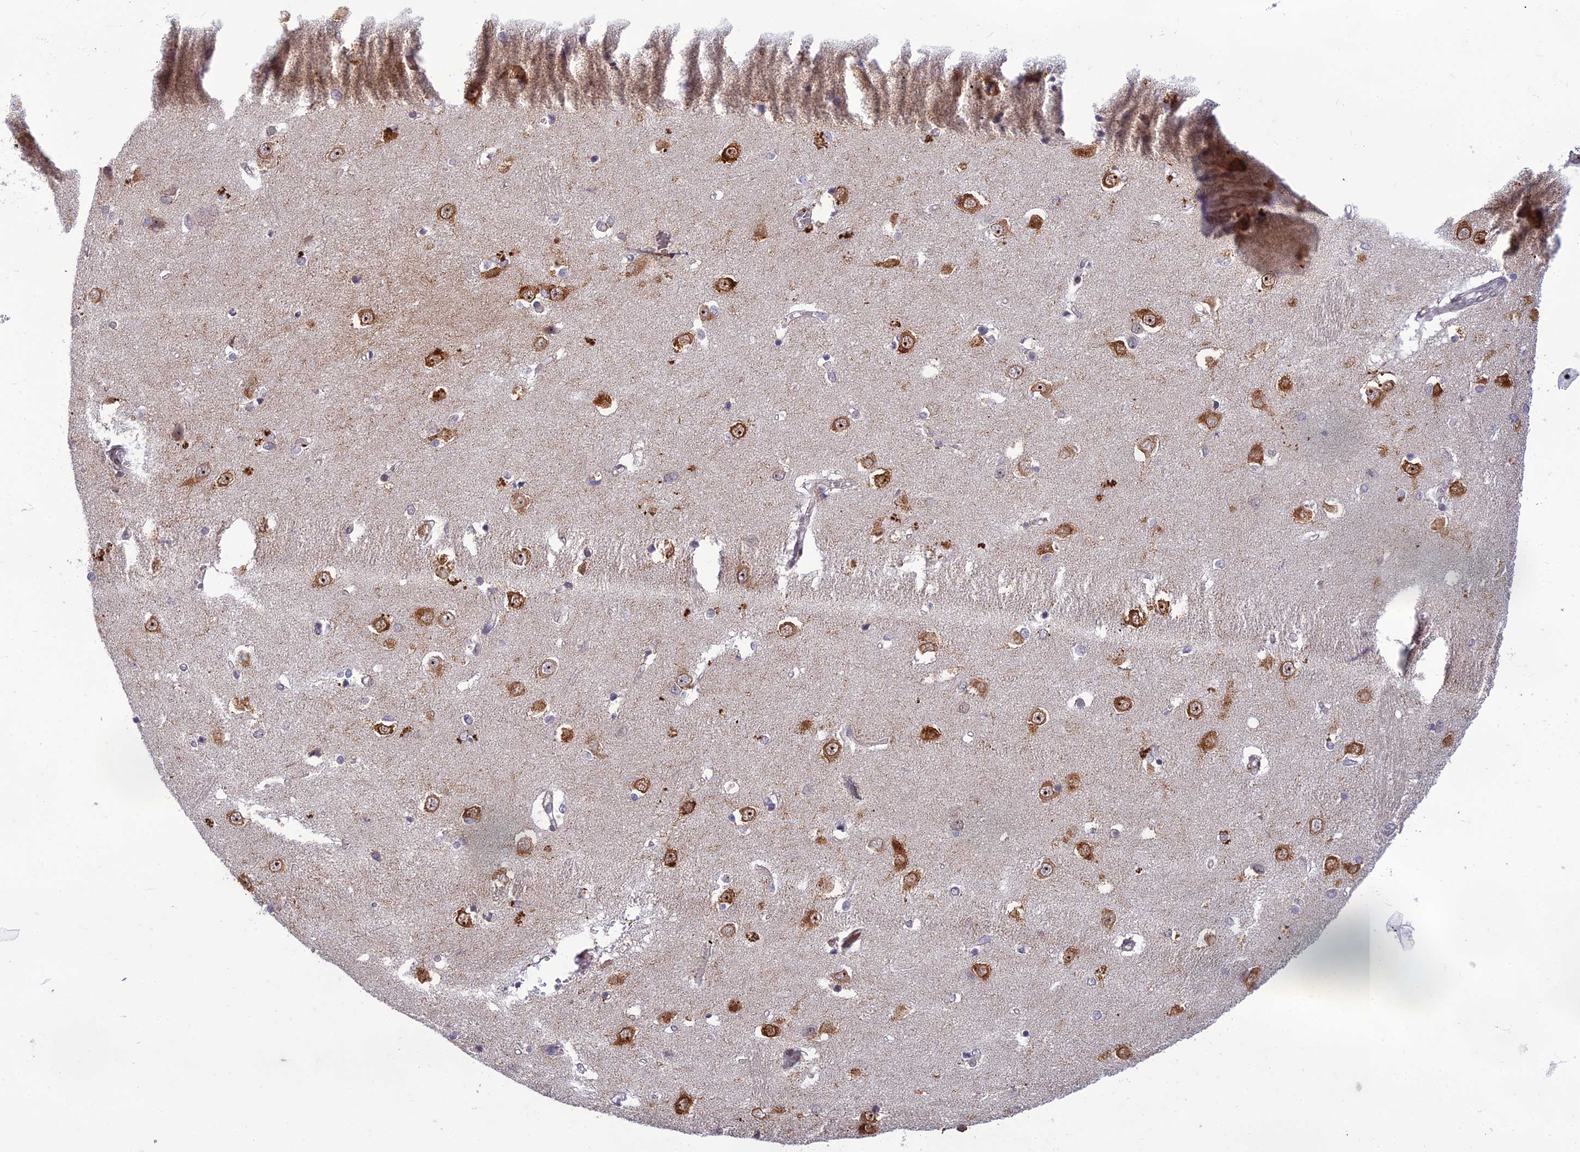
{"staining": {"intensity": "weak", "quantity": "25%-75%", "location": "cytoplasmic/membranous"}, "tissue": "caudate", "cell_type": "Glial cells", "image_type": "normal", "snomed": [{"axis": "morphology", "description": "Normal tissue, NOS"}, {"axis": "topography", "description": "Lateral ventricle wall"}], "caption": "Weak cytoplasmic/membranous positivity for a protein is present in about 25%-75% of glial cells of unremarkable caudate using immunohistochemistry.", "gene": "DTX2", "patient": {"sex": "male", "age": 37}}